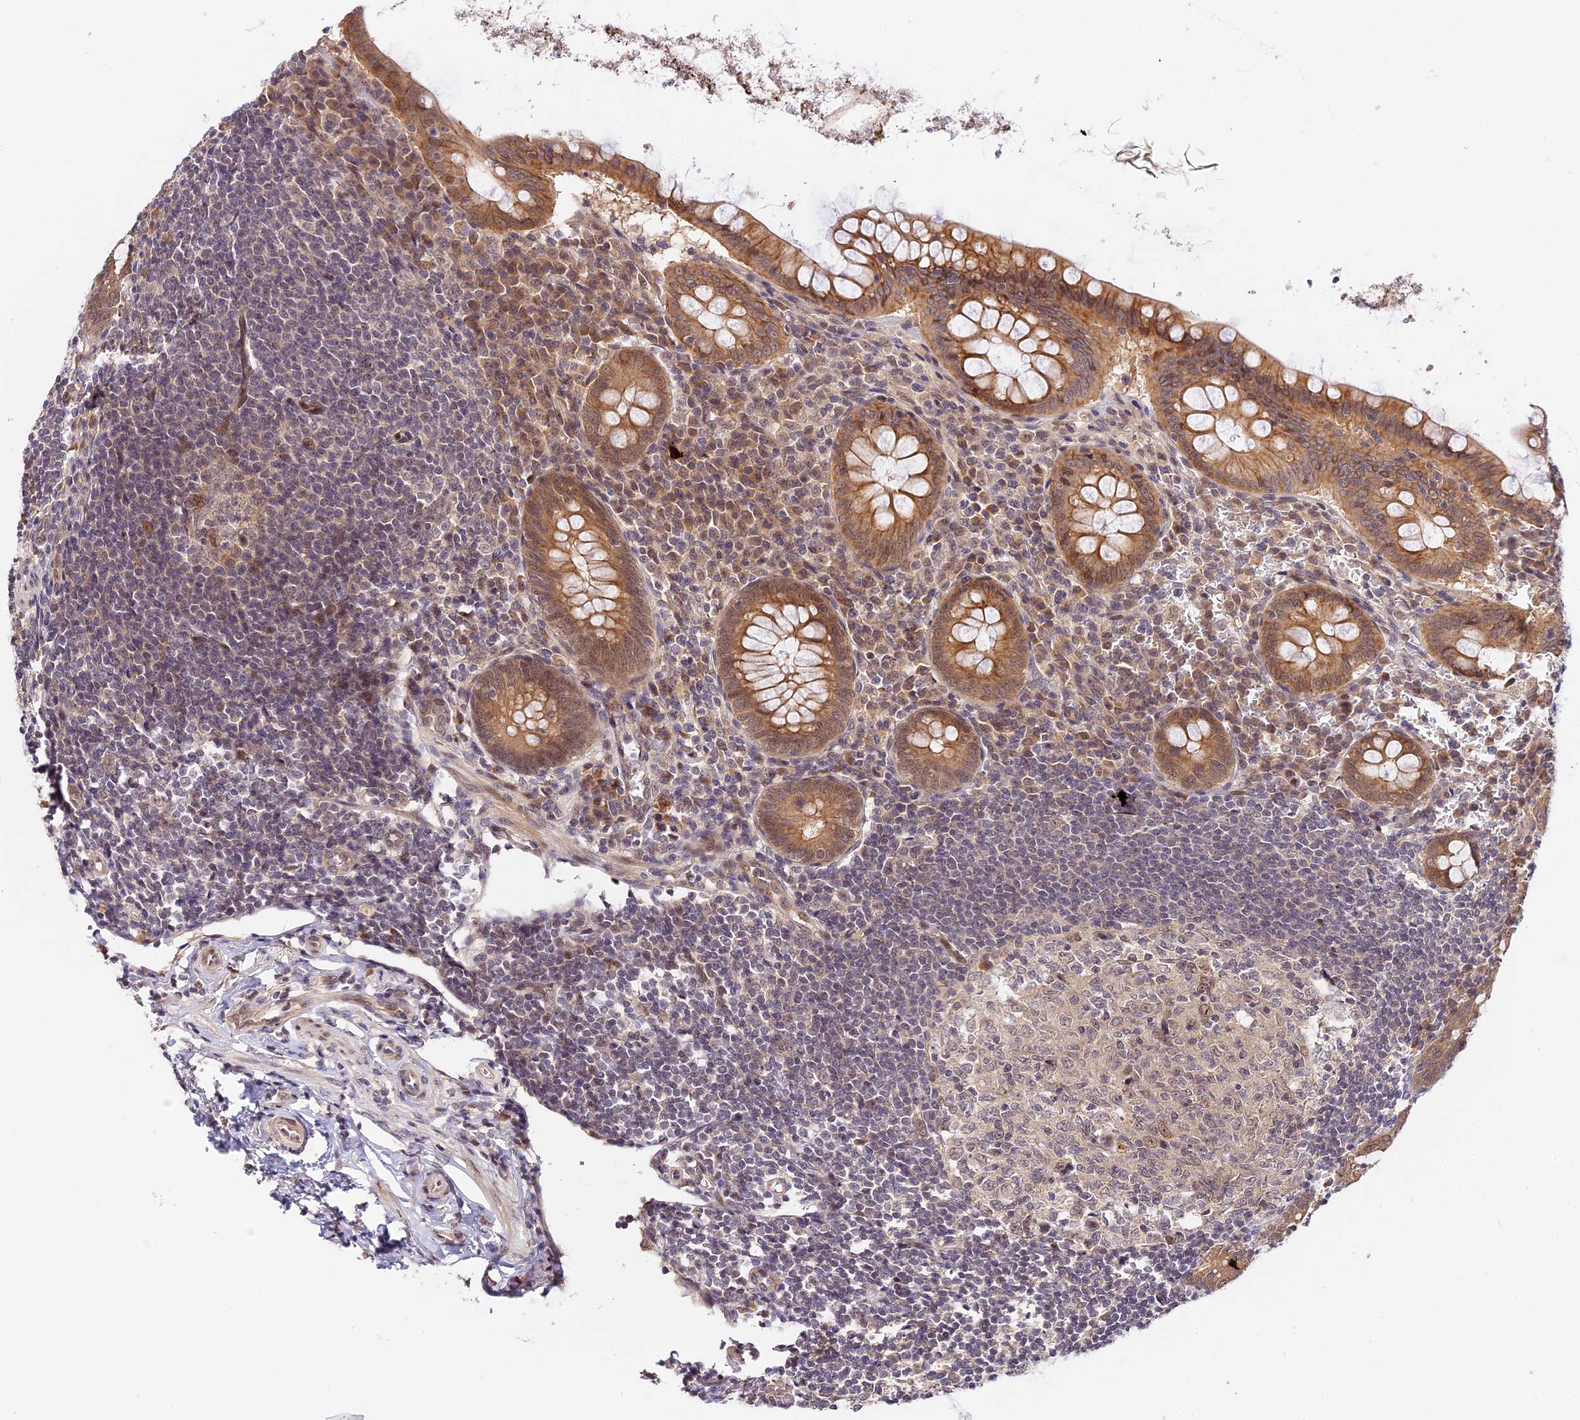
{"staining": {"intensity": "moderate", "quantity": ">75%", "location": "cytoplasmic/membranous"}, "tissue": "appendix", "cell_type": "Glandular cells", "image_type": "normal", "snomed": [{"axis": "morphology", "description": "Normal tissue, NOS"}, {"axis": "topography", "description": "Appendix"}], "caption": "A medium amount of moderate cytoplasmic/membranous positivity is appreciated in about >75% of glandular cells in unremarkable appendix.", "gene": "IMPACT", "patient": {"sex": "female", "age": 33}}